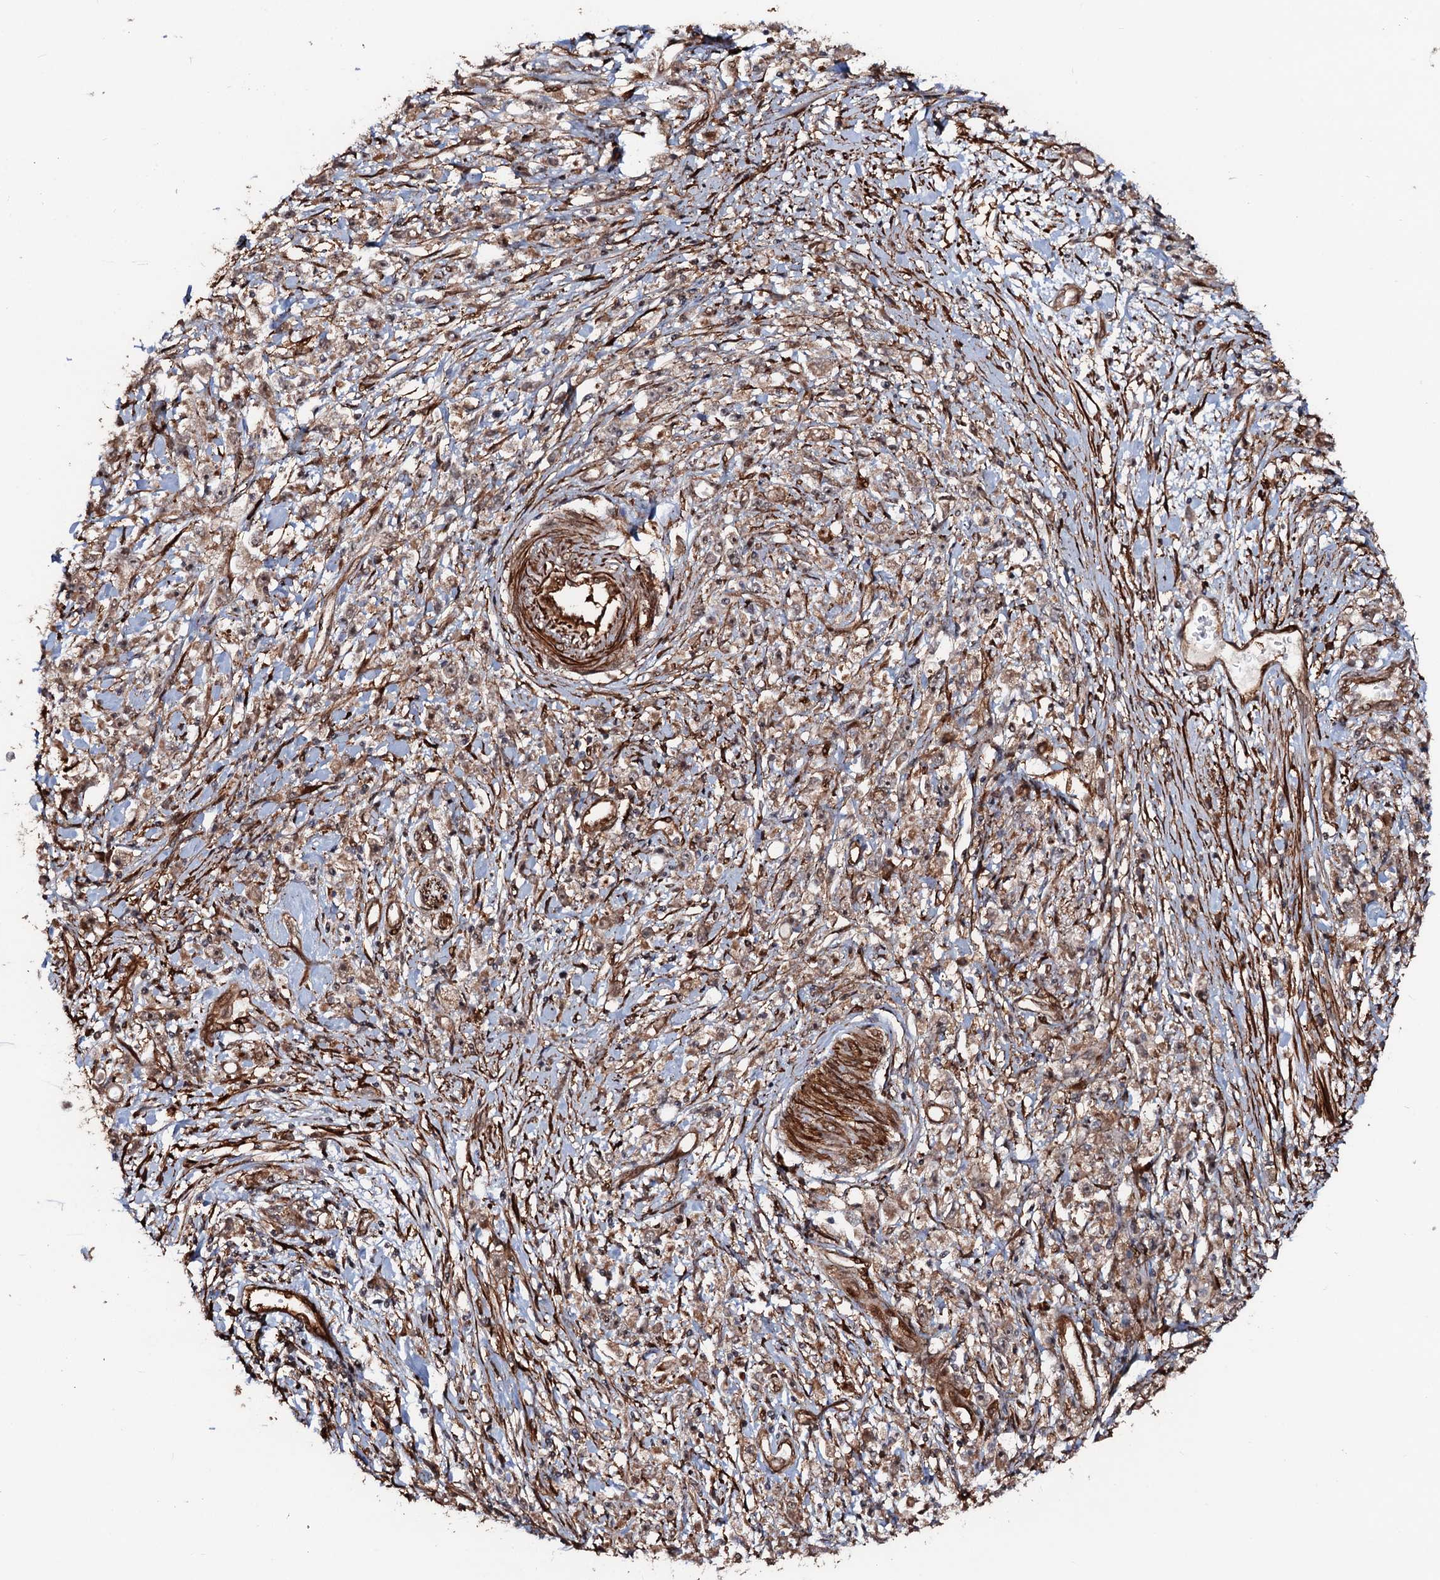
{"staining": {"intensity": "moderate", "quantity": ">75%", "location": "cytoplasmic/membranous,nuclear"}, "tissue": "stomach cancer", "cell_type": "Tumor cells", "image_type": "cancer", "snomed": [{"axis": "morphology", "description": "Adenocarcinoma, NOS"}, {"axis": "topography", "description": "Stomach"}], "caption": "Stomach cancer stained for a protein (brown) shows moderate cytoplasmic/membranous and nuclear positive expression in approximately >75% of tumor cells.", "gene": "SNRNP25", "patient": {"sex": "female", "age": 59}}